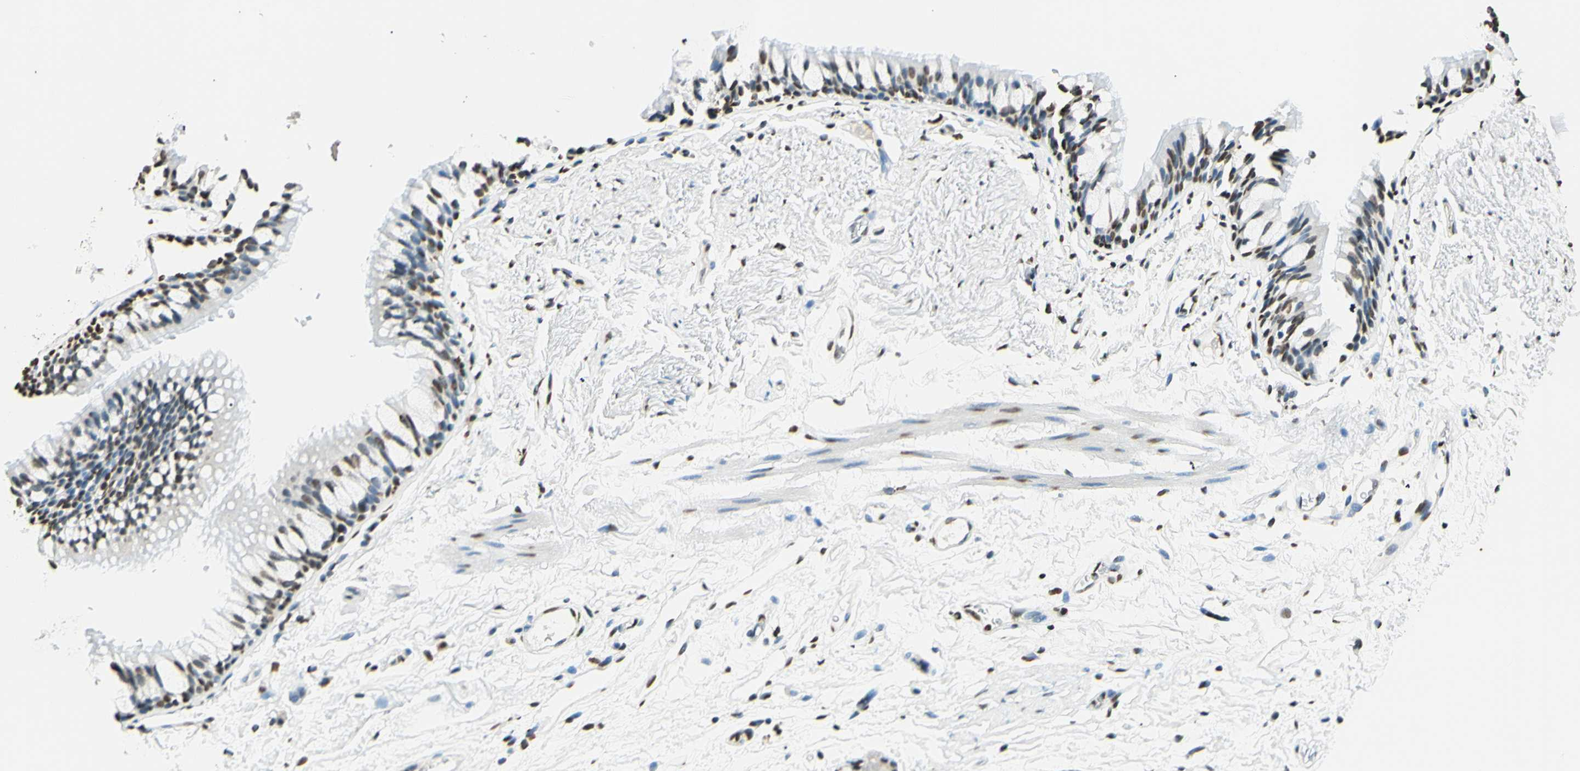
{"staining": {"intensity": "moderate", "quantity": ">75%", "location": "nuclear"}, "tissue": "adipose tissue", "cell_type": "Adipocytes", "image_type": "normal", "snomed": [{"axis": "morphology", "description": "Normal tissue, NOS"}, {"axis": "topography", "description": "Bronchus"}], "caption": "Protein expression analysis of normal adipose tissue displays moderate nuclear staining in approximately >75% of adipocytes.", "gene": "MSH2", "patient": {"sex": "female", "age": 73}}